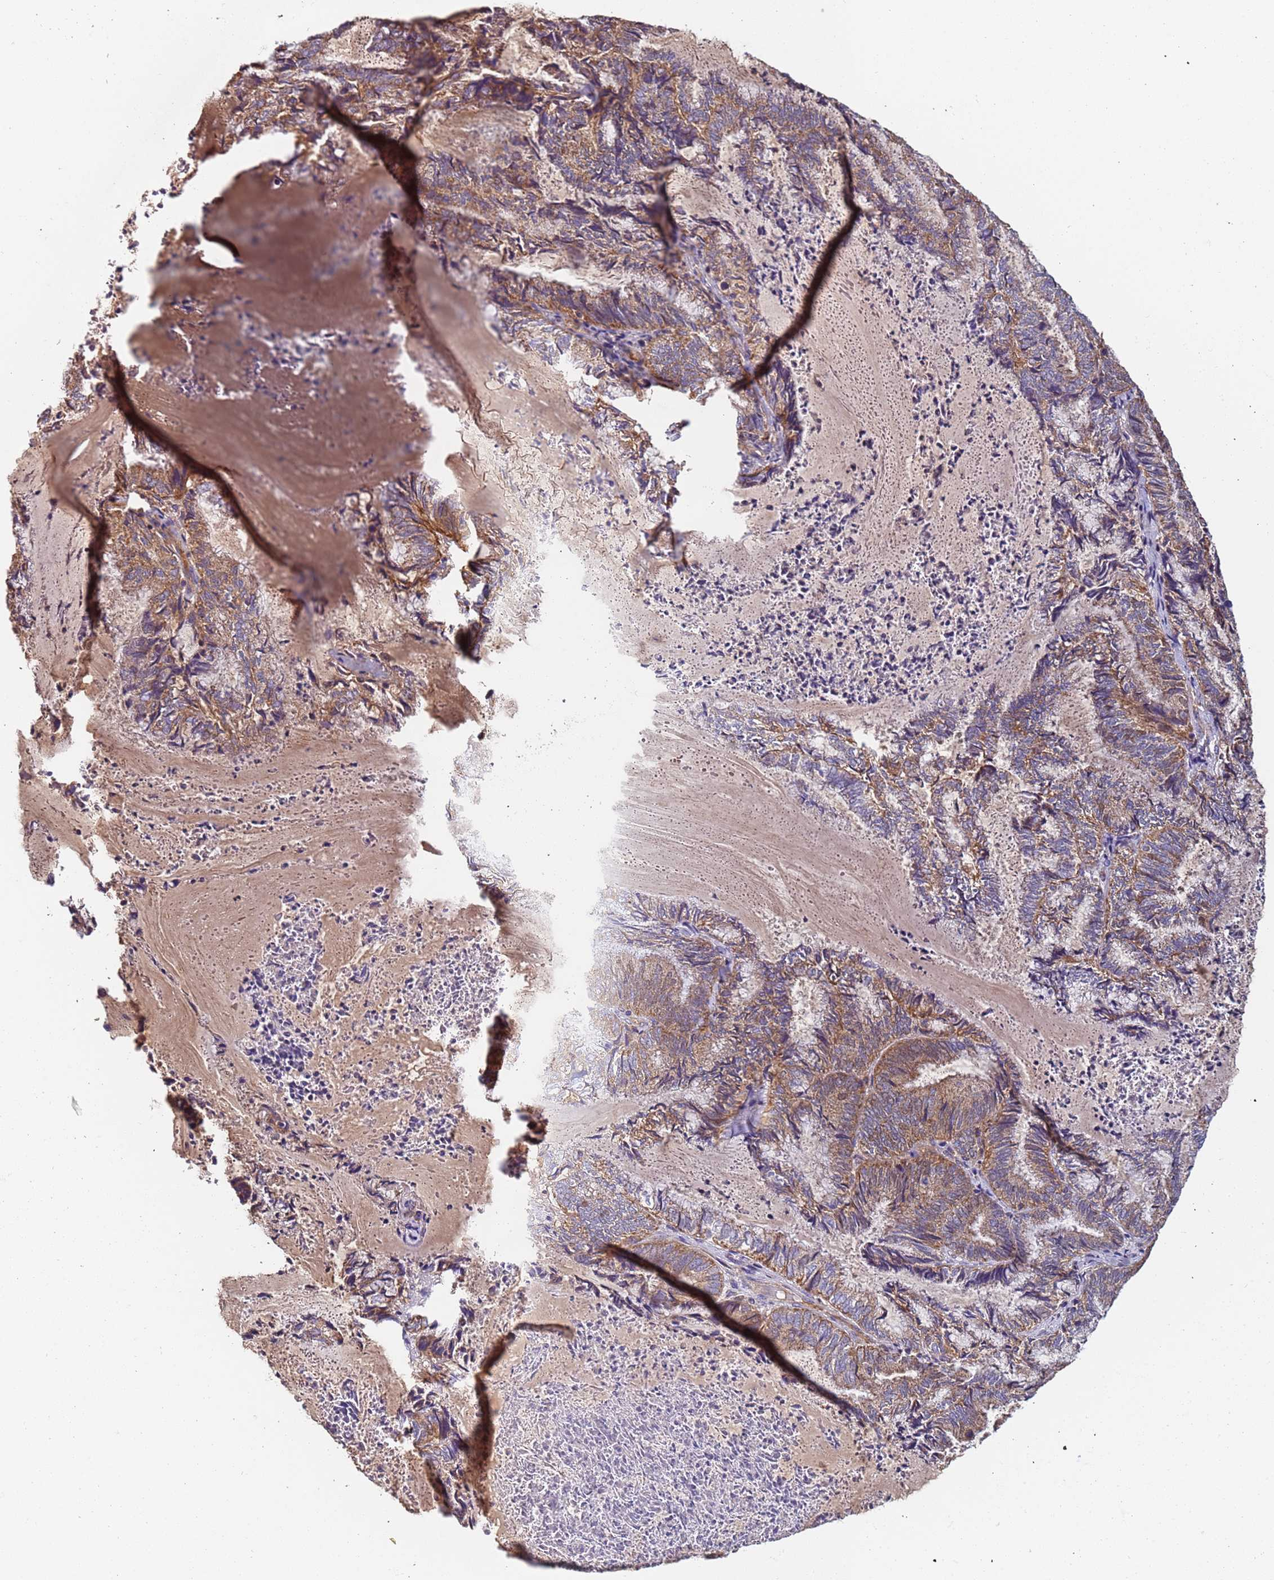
{"staining": {"intensity": "moderate", "quantity": ">75%", "location": "cytoplasmic/membranous"}, "tissue": "endometrial cancer", "cell_type": "Tumor cells", "image_type": "cancer", "snomed": [{"axis": "morphology", "description": "Adenocarcinoma, NOS"}, {"axis": "topography", "description": "Endometrium"}], "caption": "Protein expression by IHC displays moderate cytoplasmic/membranous positivity in approximately >75% of tumor cells in endometrial cancer.", "gene": "TMEM126A", "patient": {"sex": "female", "age": 80}}